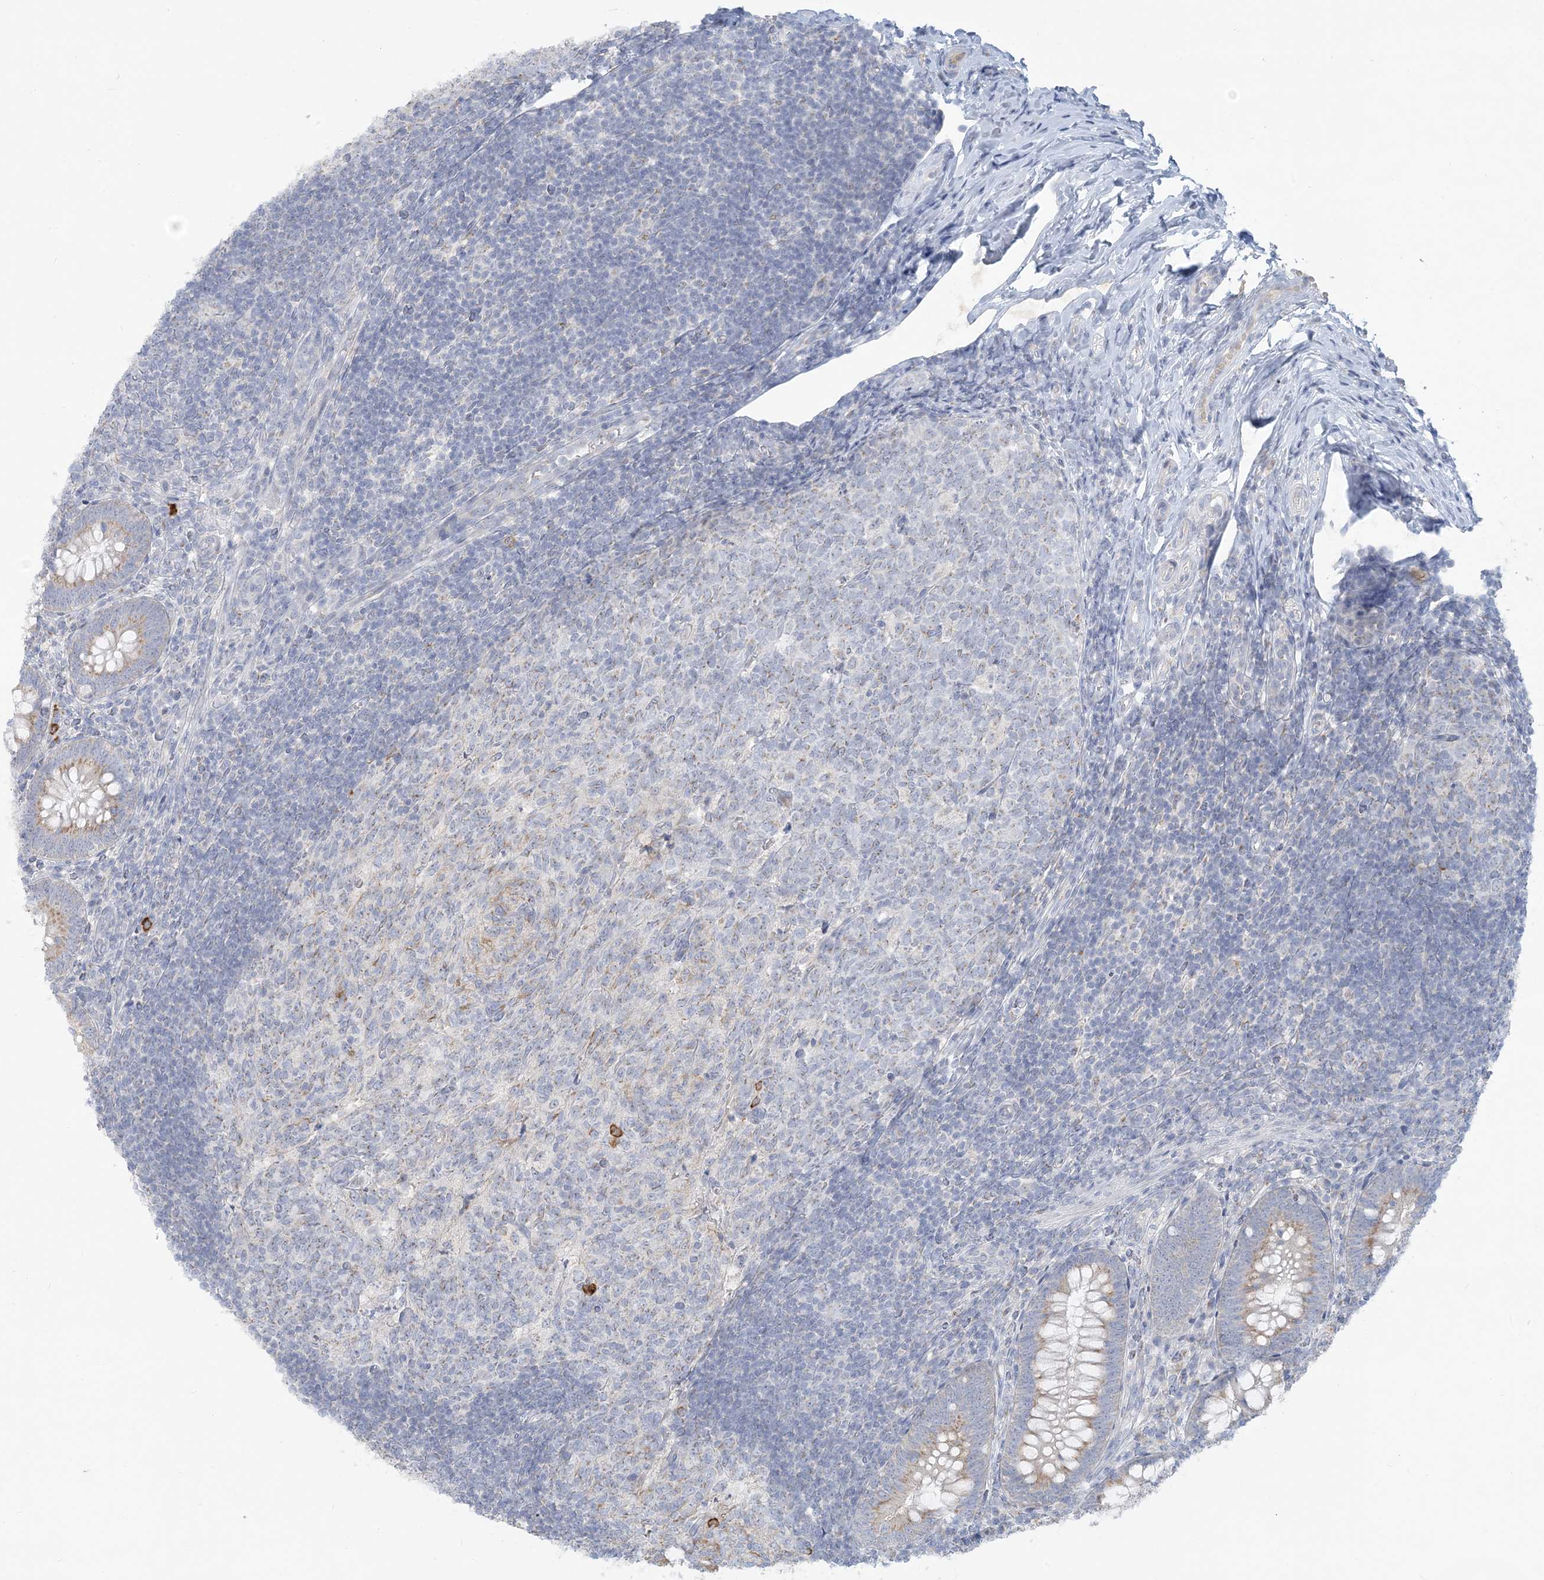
{"staining": {"intensity": "weak", "quantity": "25%-75%", "location": "cytoplasmic/membranous"}, "tissue": "appendix", "cell_type": "Glandular cells", "image_type": "normal", "snomed": [{"axis": "morphology", "description": "Normal tissue, NOS"}, {"axis": "topography", "description": "Appendix"}], "caption": "Immunohistochemical staining of normal appendix displays 25%-75% levels of weak cytoplasmic/membranous protein positivity in about 25%-75% of glandular cells.", "gene": "SCML1", "patient": {"sex": "male", "age": 14}}